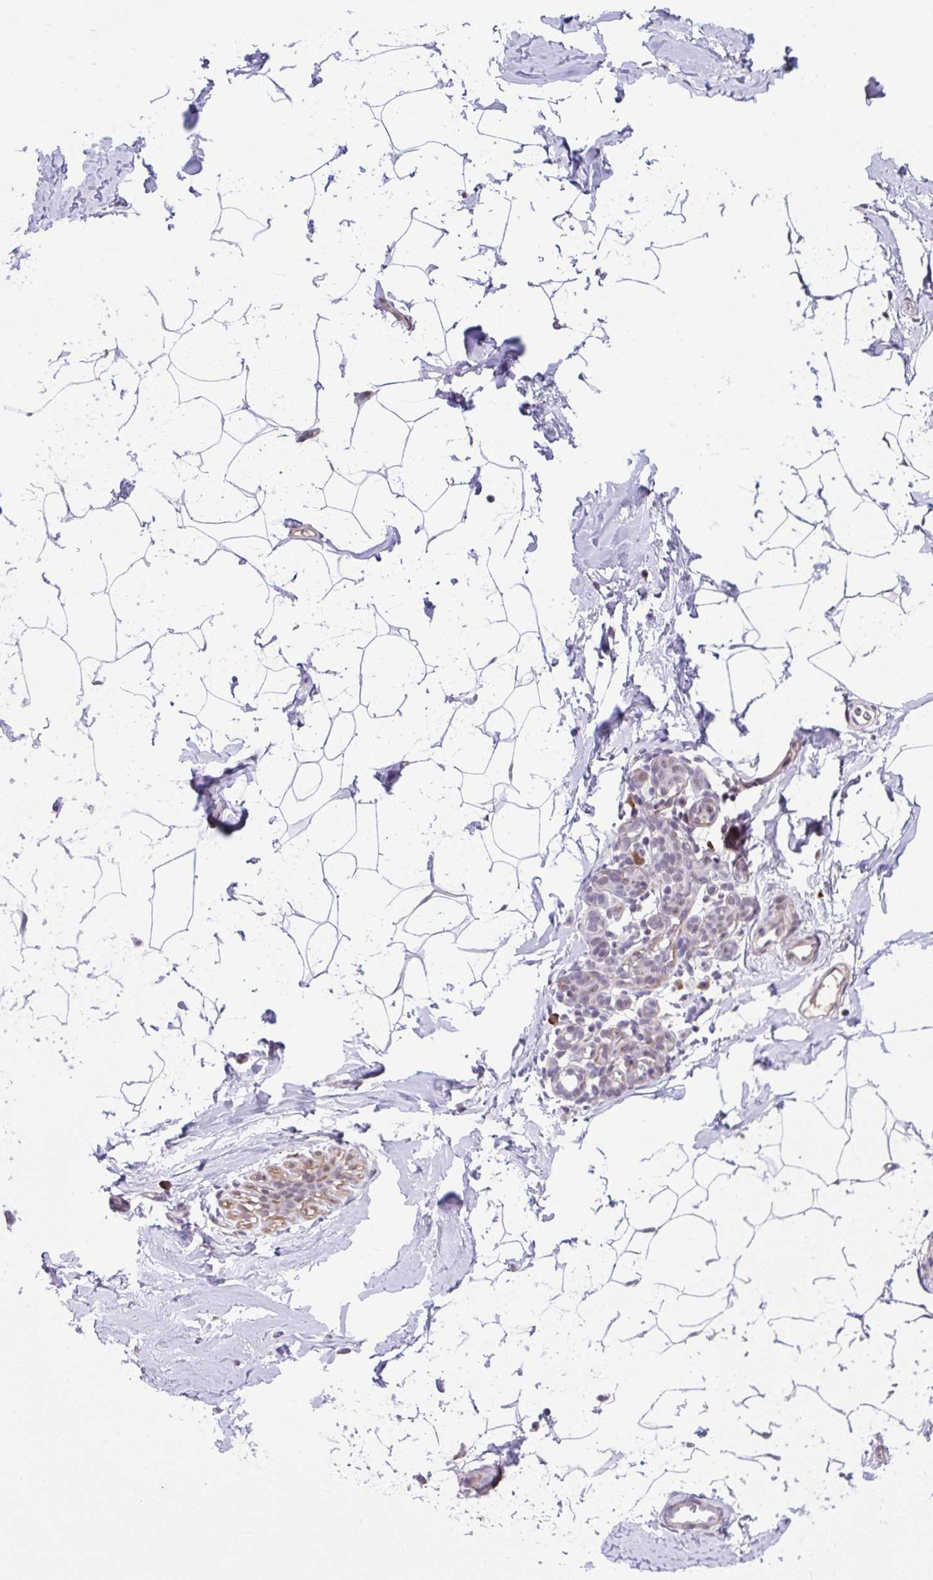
{"staining": {"intensity": "negative", "quantity": "none", "location": "none"}, "tissue": "breast", "cell_type": "Adipocytes", "image_type": "normal", "snomed": [{"axis": "morphology", "description": "Normal tissue, NOS"}, {"axis": "topography", "description": "Breast"}], "caption": "The photomicrograph reveals no staining of adipocytes in benign breast.", "gene": "RBBP6", "patient": {"sex": "female", "age": 32}}